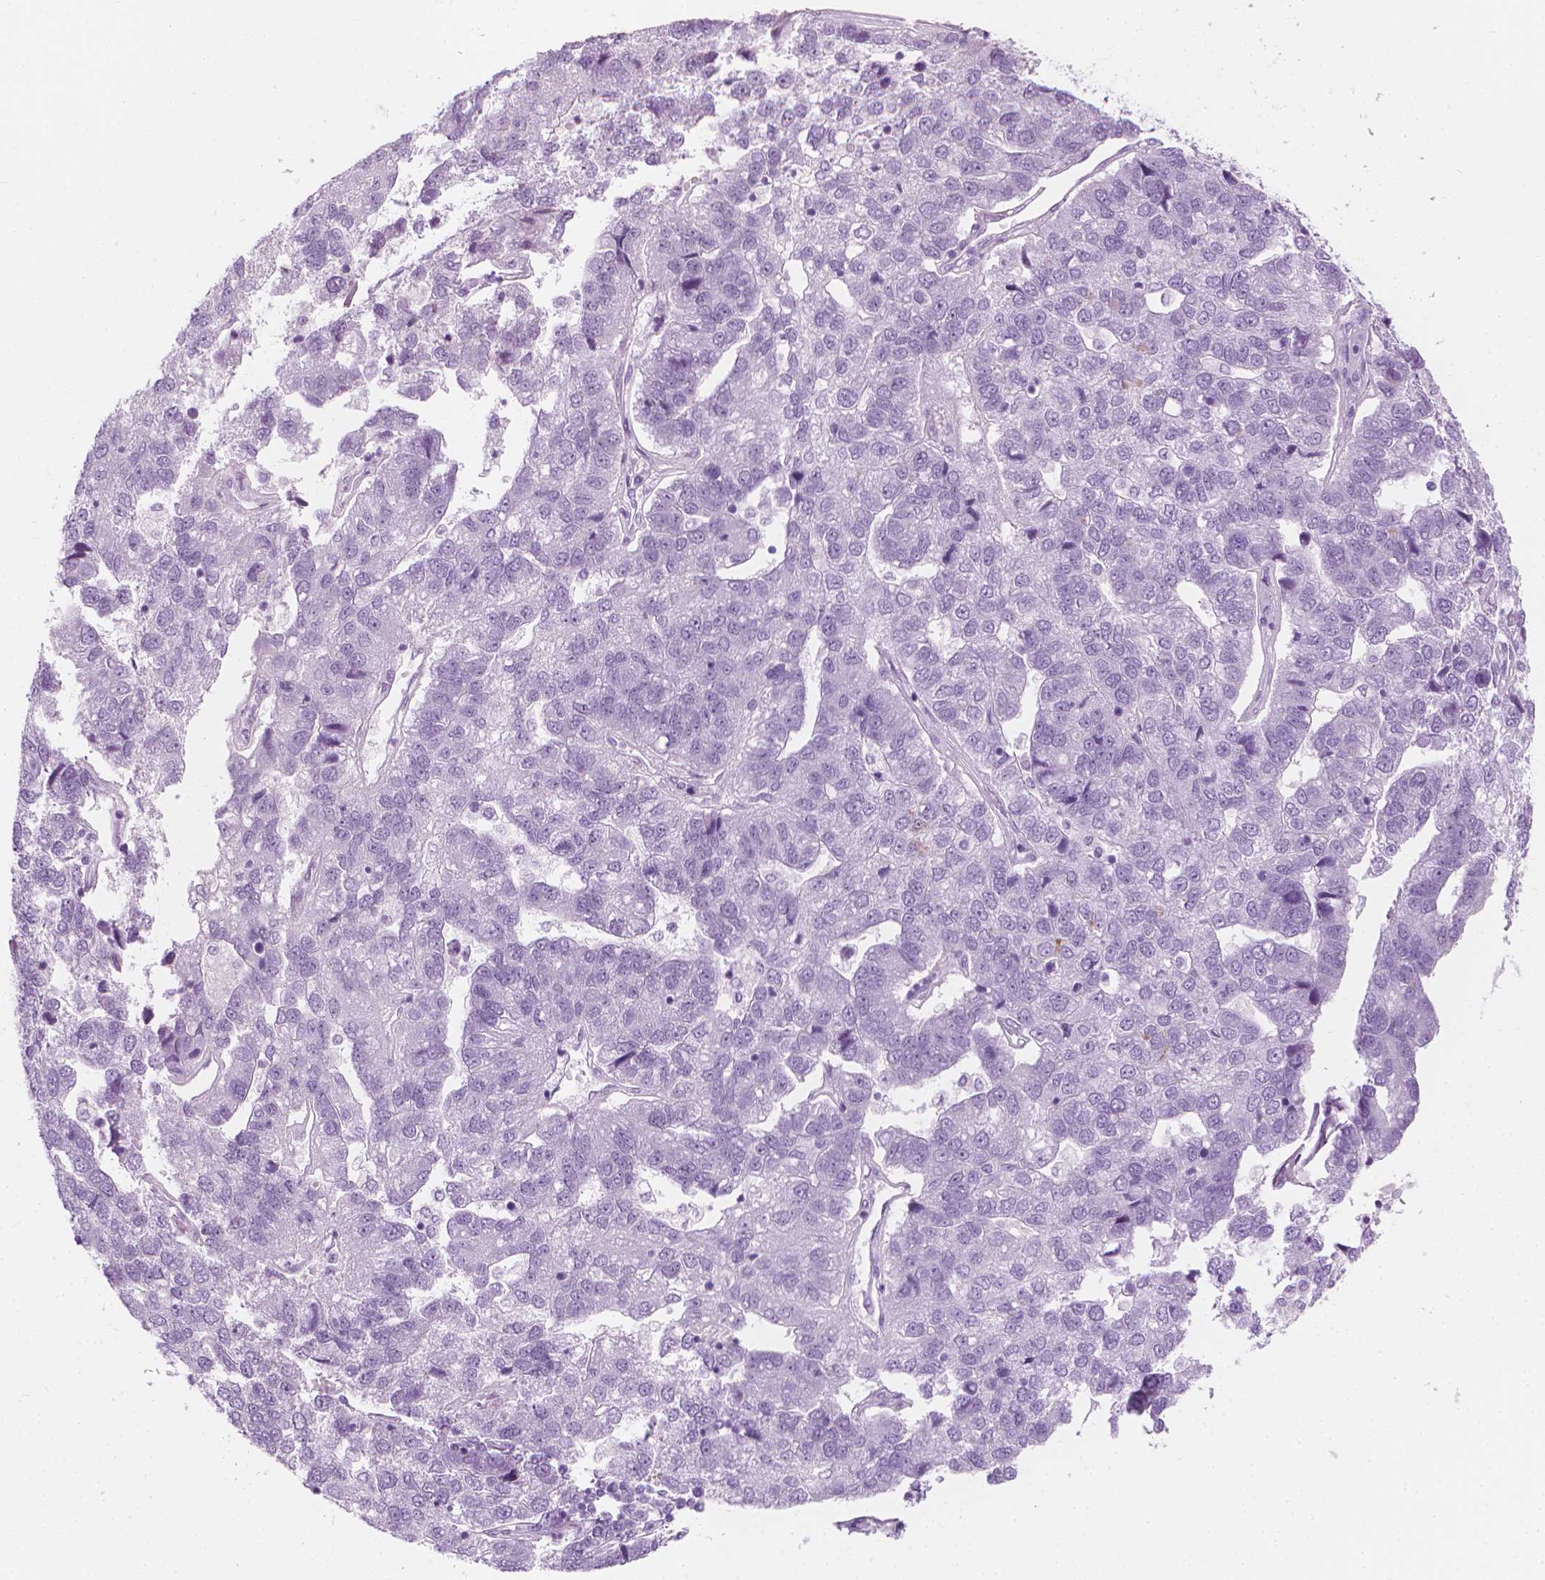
{"staining": {"intensity": "negative", "quantity": "none", "location": "none"}, "tissue": "pancreatic cancer", "cell_type": "Tumor cells", "image_type": "cancer", "snomed": [{"axis": "morphology", "description": "Adenocarcinoma, NOS"}, {"axis": "topography", "description": "Pancreas"}], "caption": "Pancreatic cancer stained for a protein using immunohistochemistry displays no expression tumor cells.", "gene": "SCG3", "patient": {"sex": "female", "age": 61}}